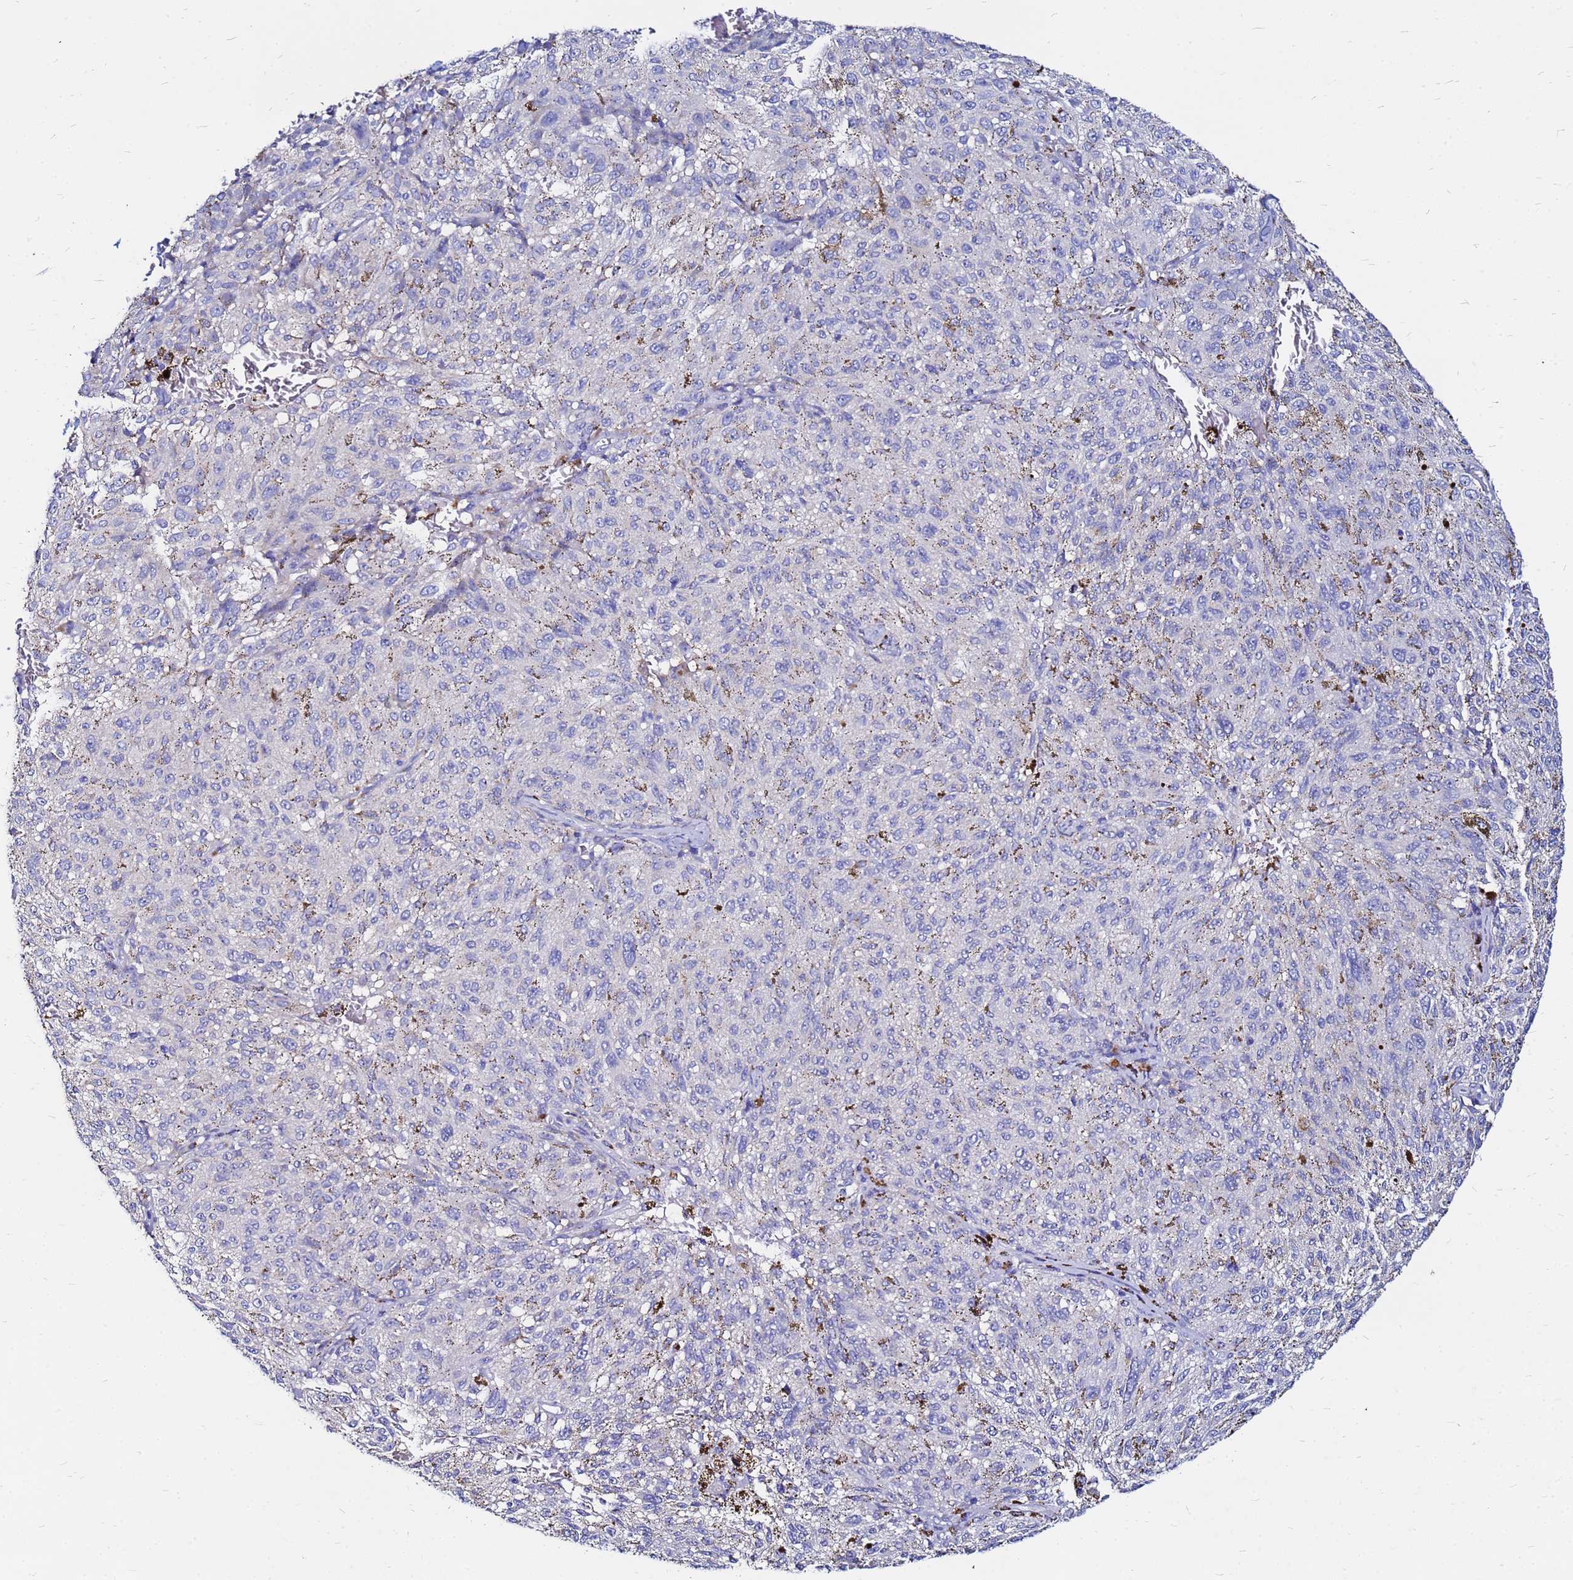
{"staining": {"intensity": "negative", "quantity": "none", "location": "none"}, "tissue": "melanoma", "cell_type": "Tumor cells", "image_type": "cancer", "snomed": [{"axis": "morphology", "description": "Malignant melanoma, NOS"}, {"axis": "topography", "description": "Skin"}], "caption": "Immunohistochemistry (IHC) micrograph of malignant melanoma stained for a protein (brown), which exhibits no staining in tumor cells.", "gene": "FAM183A", "patient": {"sex": "female", "age": 72}}